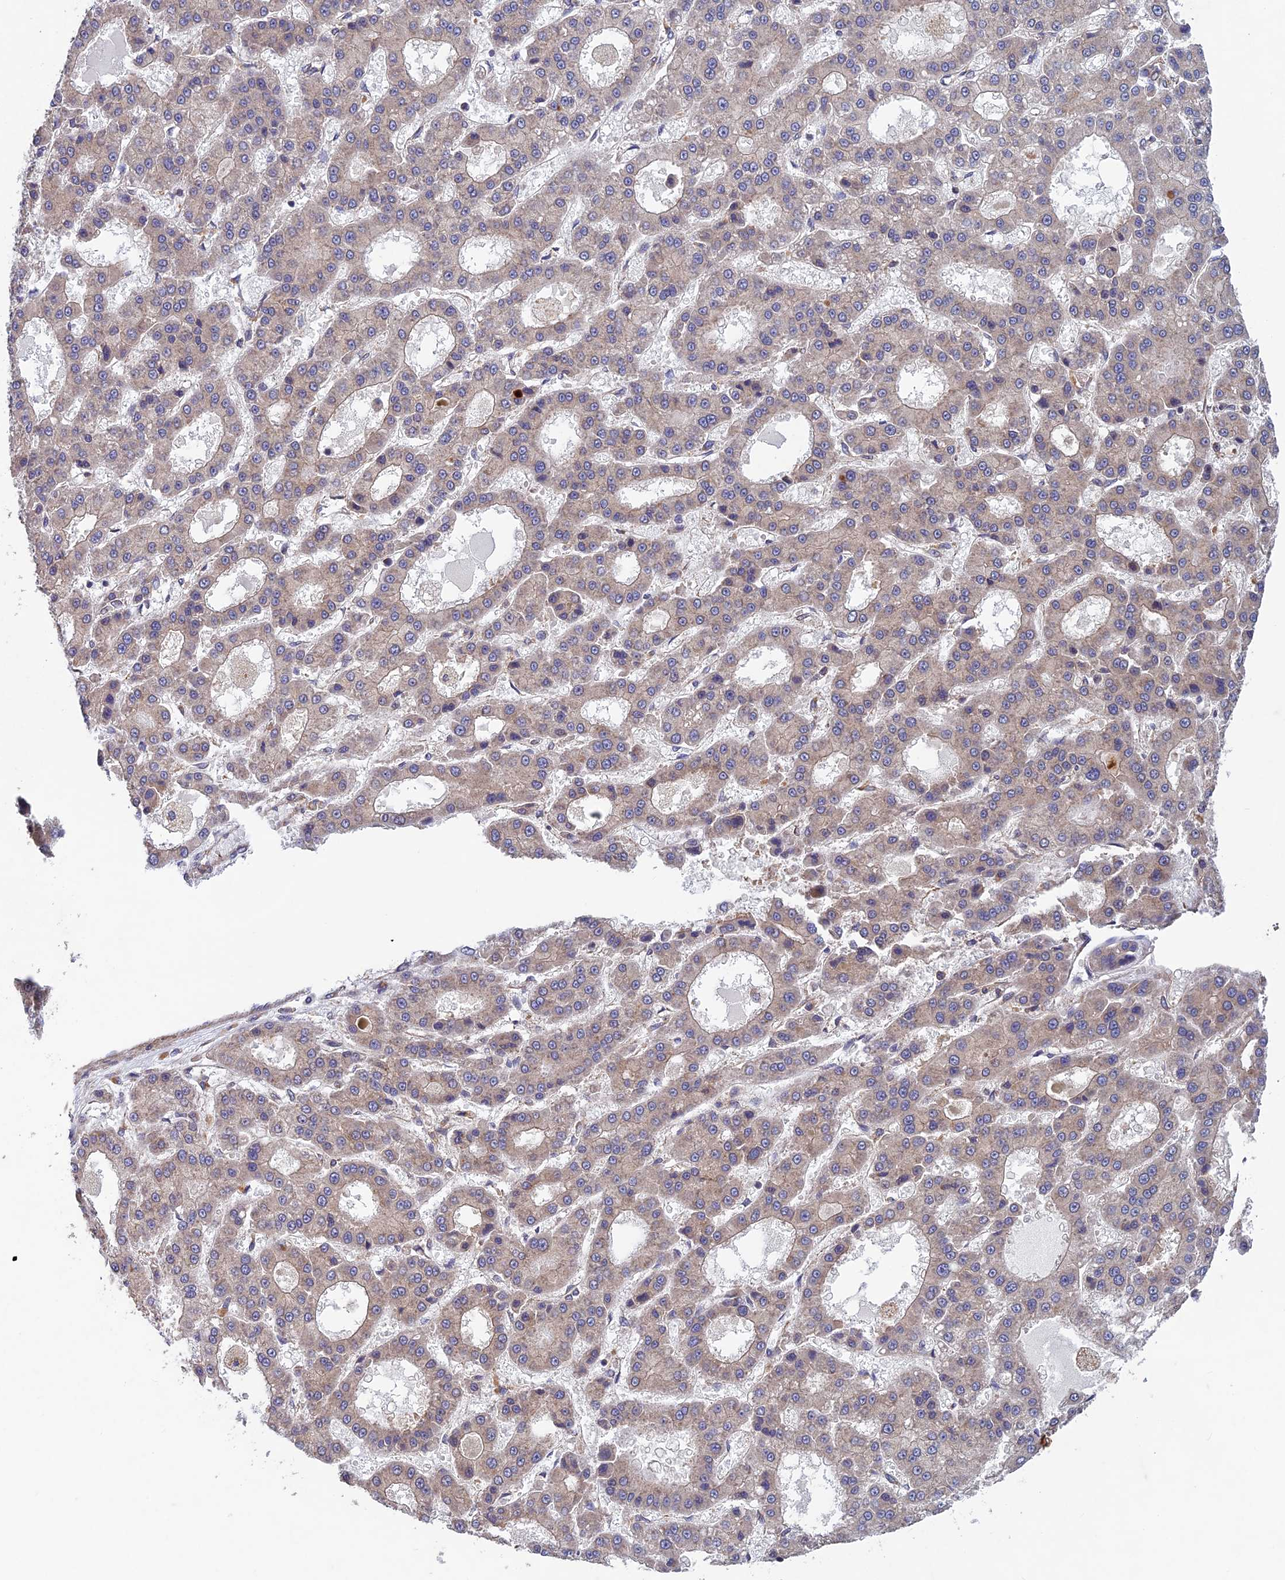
{"staining": {"intensity": "weak", "quantity": "<25%", "location": "cytoplasmic/membranous"}, "tissue": "liver cancer", "cell_type": "Tumor cells", "image_type": "cancer", "snomed": [{"axis": "morphology", "description": "Carcinoma, Hepatocellular, NOS"}, {"axis": "topography", "description": "Liver"}], "caption": "This is an immunohistochemistry photomicrograph of liver hepatocellular carcinoma. There is no positivity in tumor cells.", "gene": "NCAPG", "patient": {"sex": "male", "age": 70}}